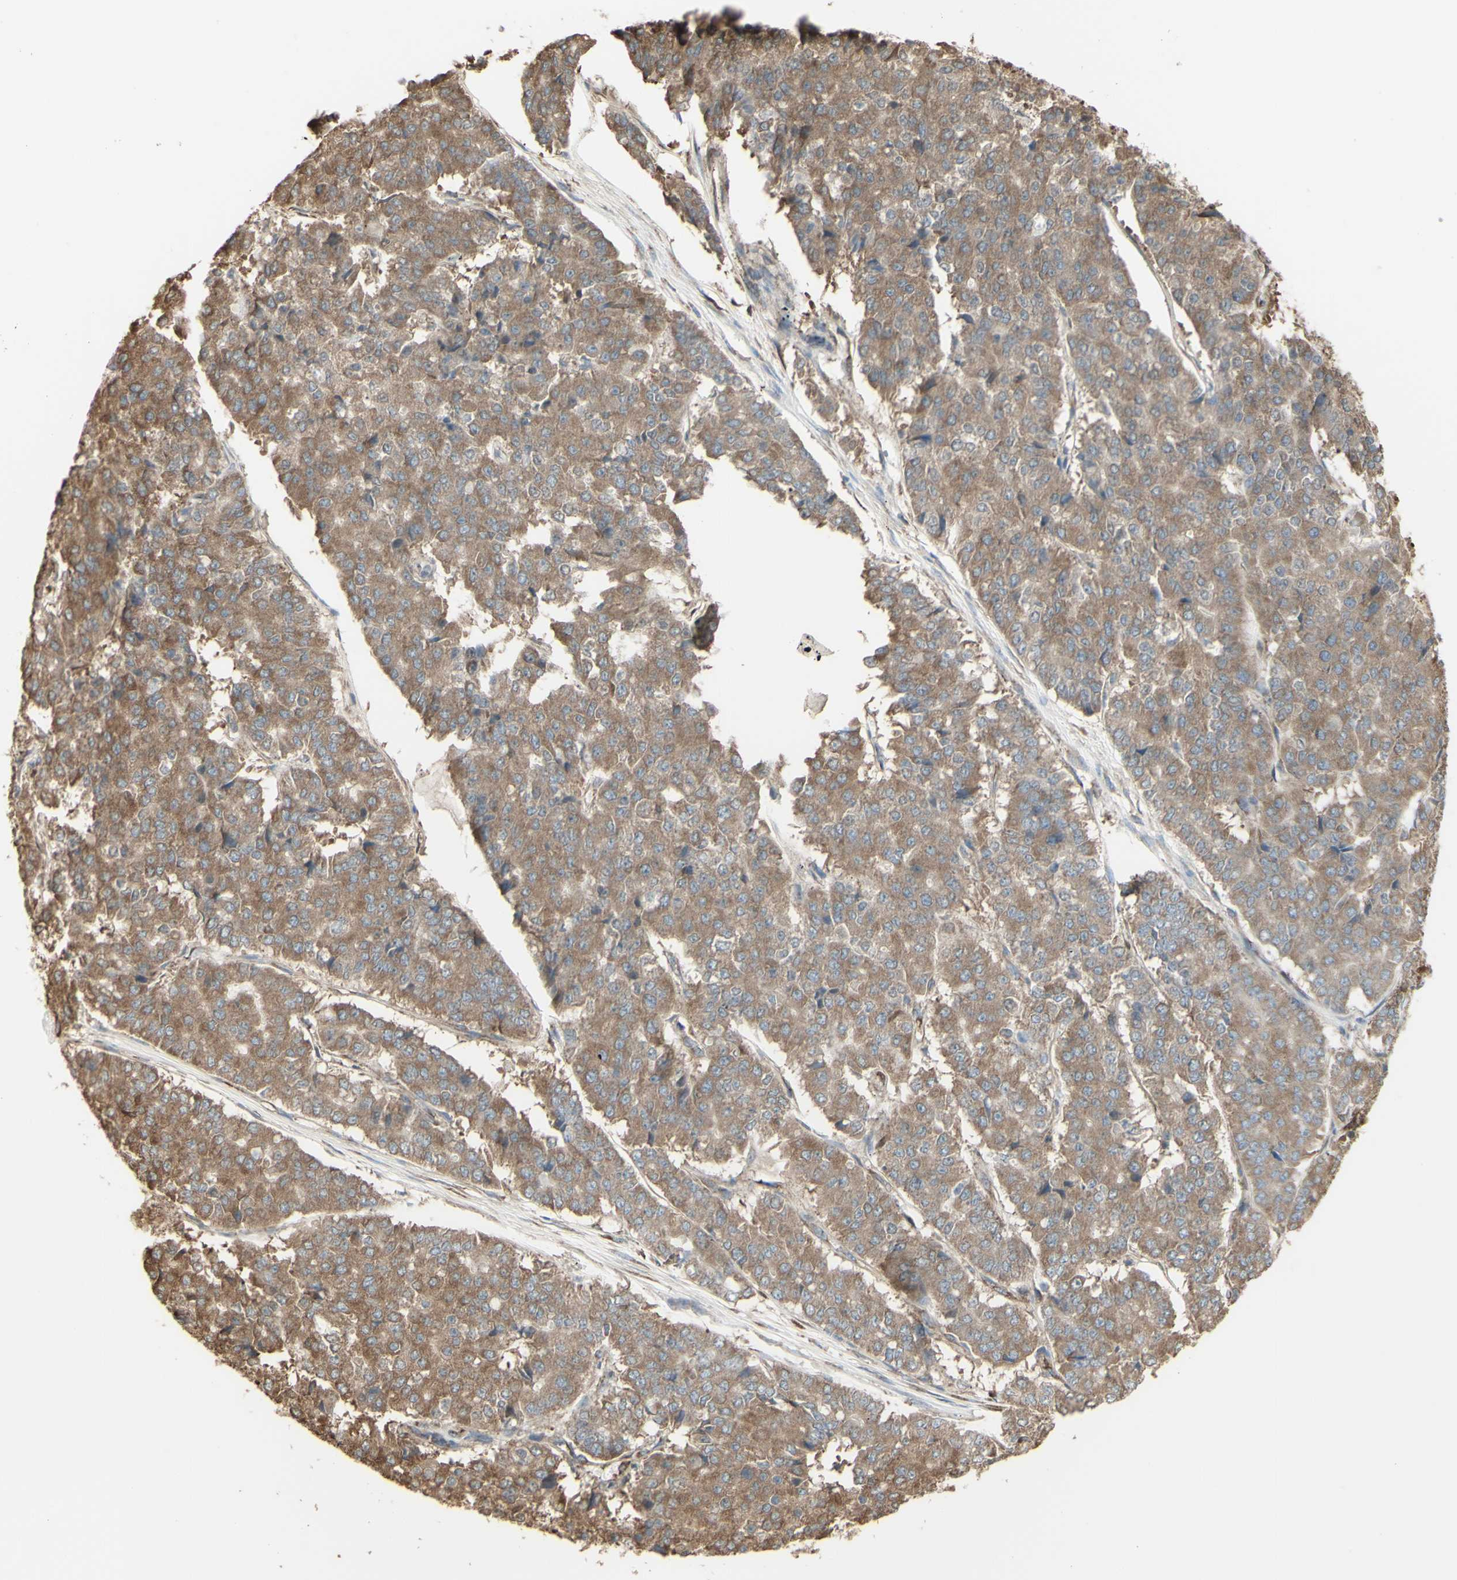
{"staining": {"intensity": "moderate", "quantity": ">75%", "location": "cytoplasmic/membranous"}, "tissue": "pancreatic cancer", "cell_type": "Tumor cells", "image_type": "cancer", "snomed": [{"axis": "morphology", "description": "Adenocarcinoma, NOS"}, {"axis": "topography", "description": "Pancreas"}], "caption": "Immunohistochemistry (IHC) image of neoplastic tissue: pancreatic cancer stained using immunohistochemistry displays medium levels of moderate protein expression localized specifically in the cytoplasmic/membranous of tumor cells, appearing as a cytoplasmic/membranous brown color.", "gene": "EEF1B2", "patient": {"sex": "male", "age": 50}}